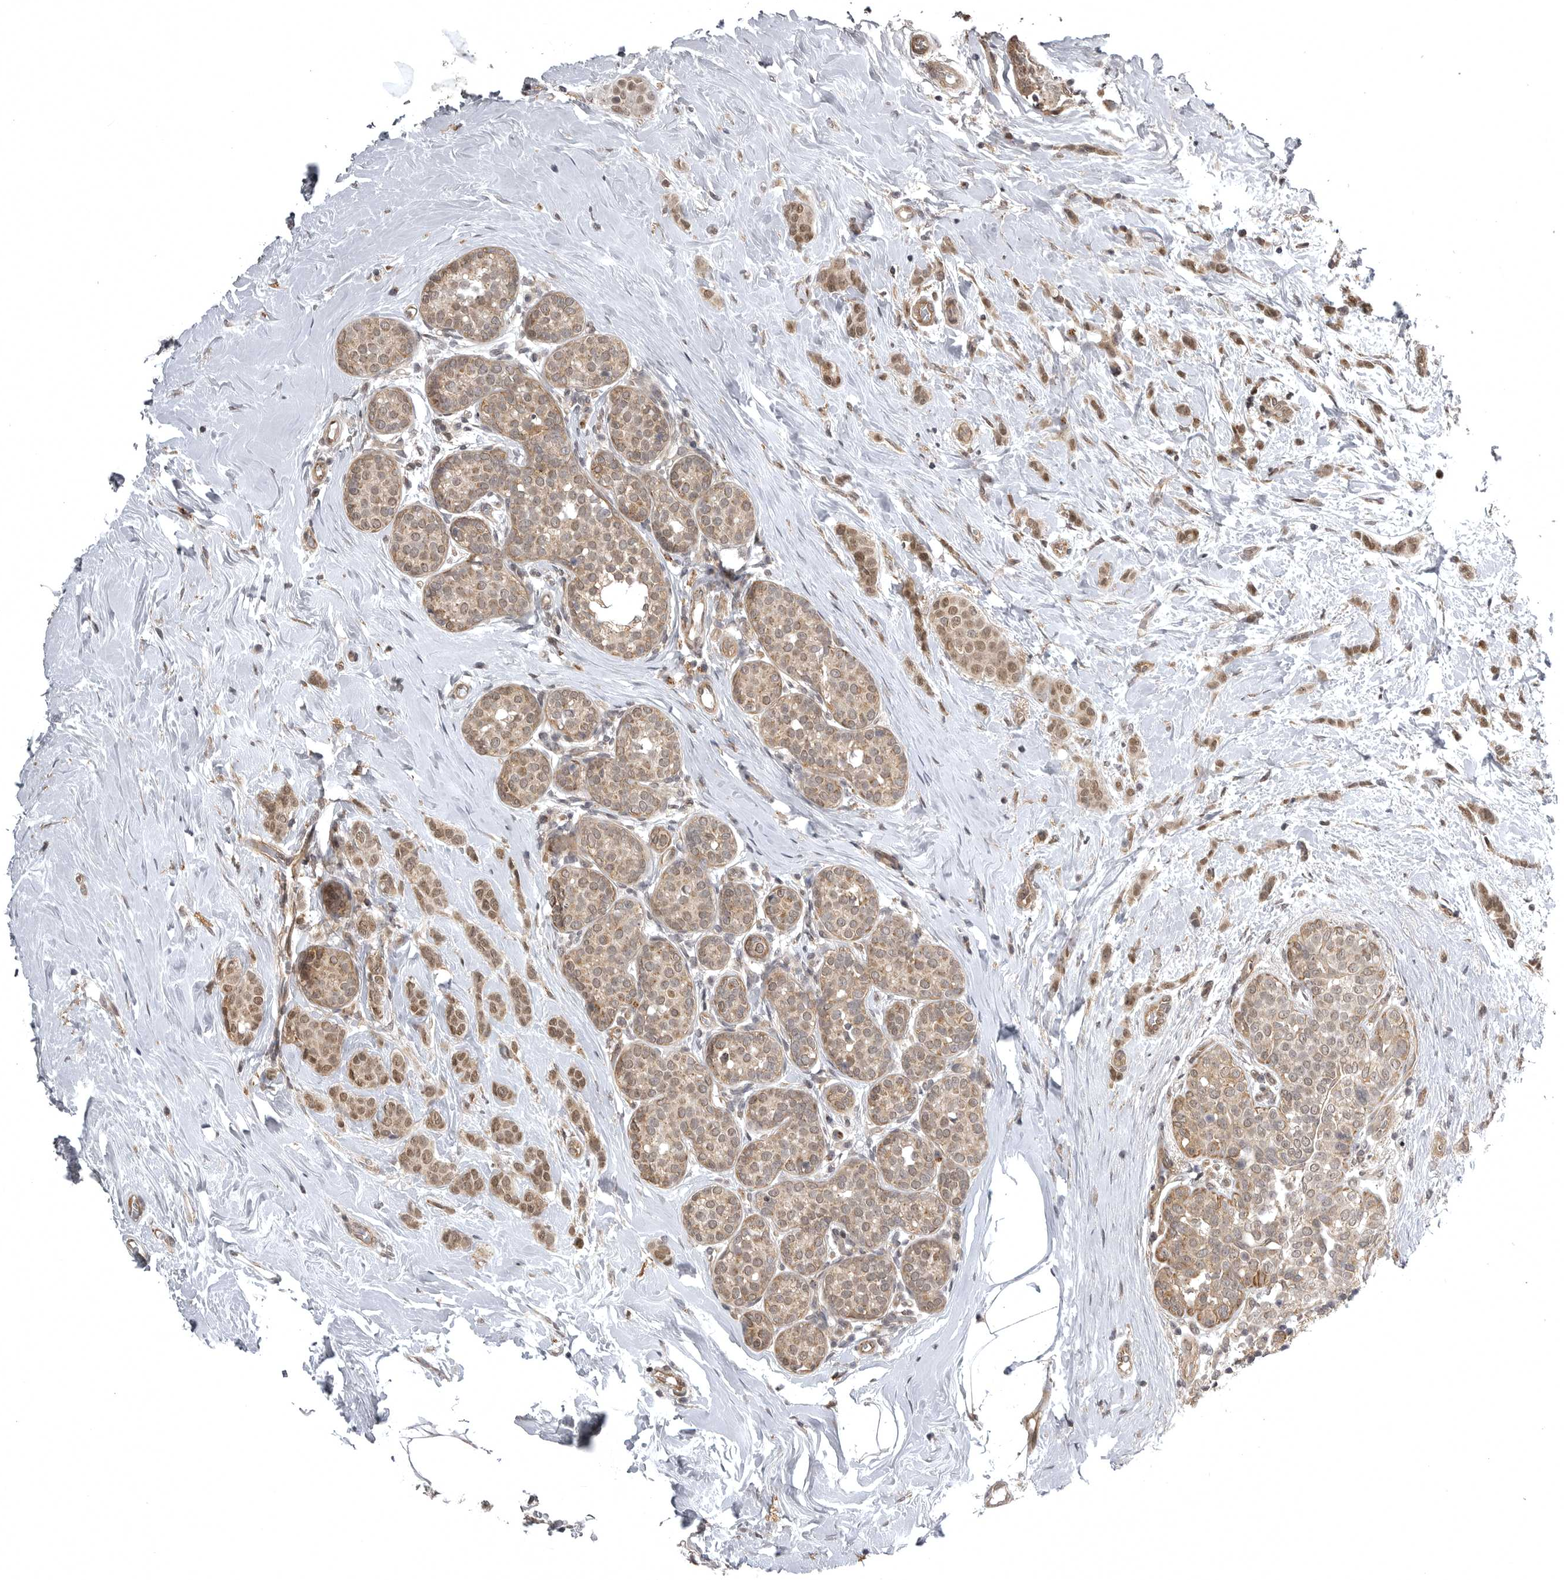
{"staining": {"intensity": "moderate", "quantity": ">75%", "location": "nuclear"}, "tissue": "breast cancer", "cell_type": "Tumor cells", "image_type": "cancer", "snomed": [{"axis": "morphology", "description": "Lobular carcinoma, in situ"}, {"axis": "morphology", "description": "Lobular carcinoma"}, {"axis": "topography", "description": "Breast"}], "caption": "Protein positivity by immunohistochemistry (IHC) exhibits moderate nuclear expression in approximately >75% of tumor cells in breast cancer (lobular carcinoma in situ).", "gene": "SNX16", "patient": {"sex": "female", "age": 41}}